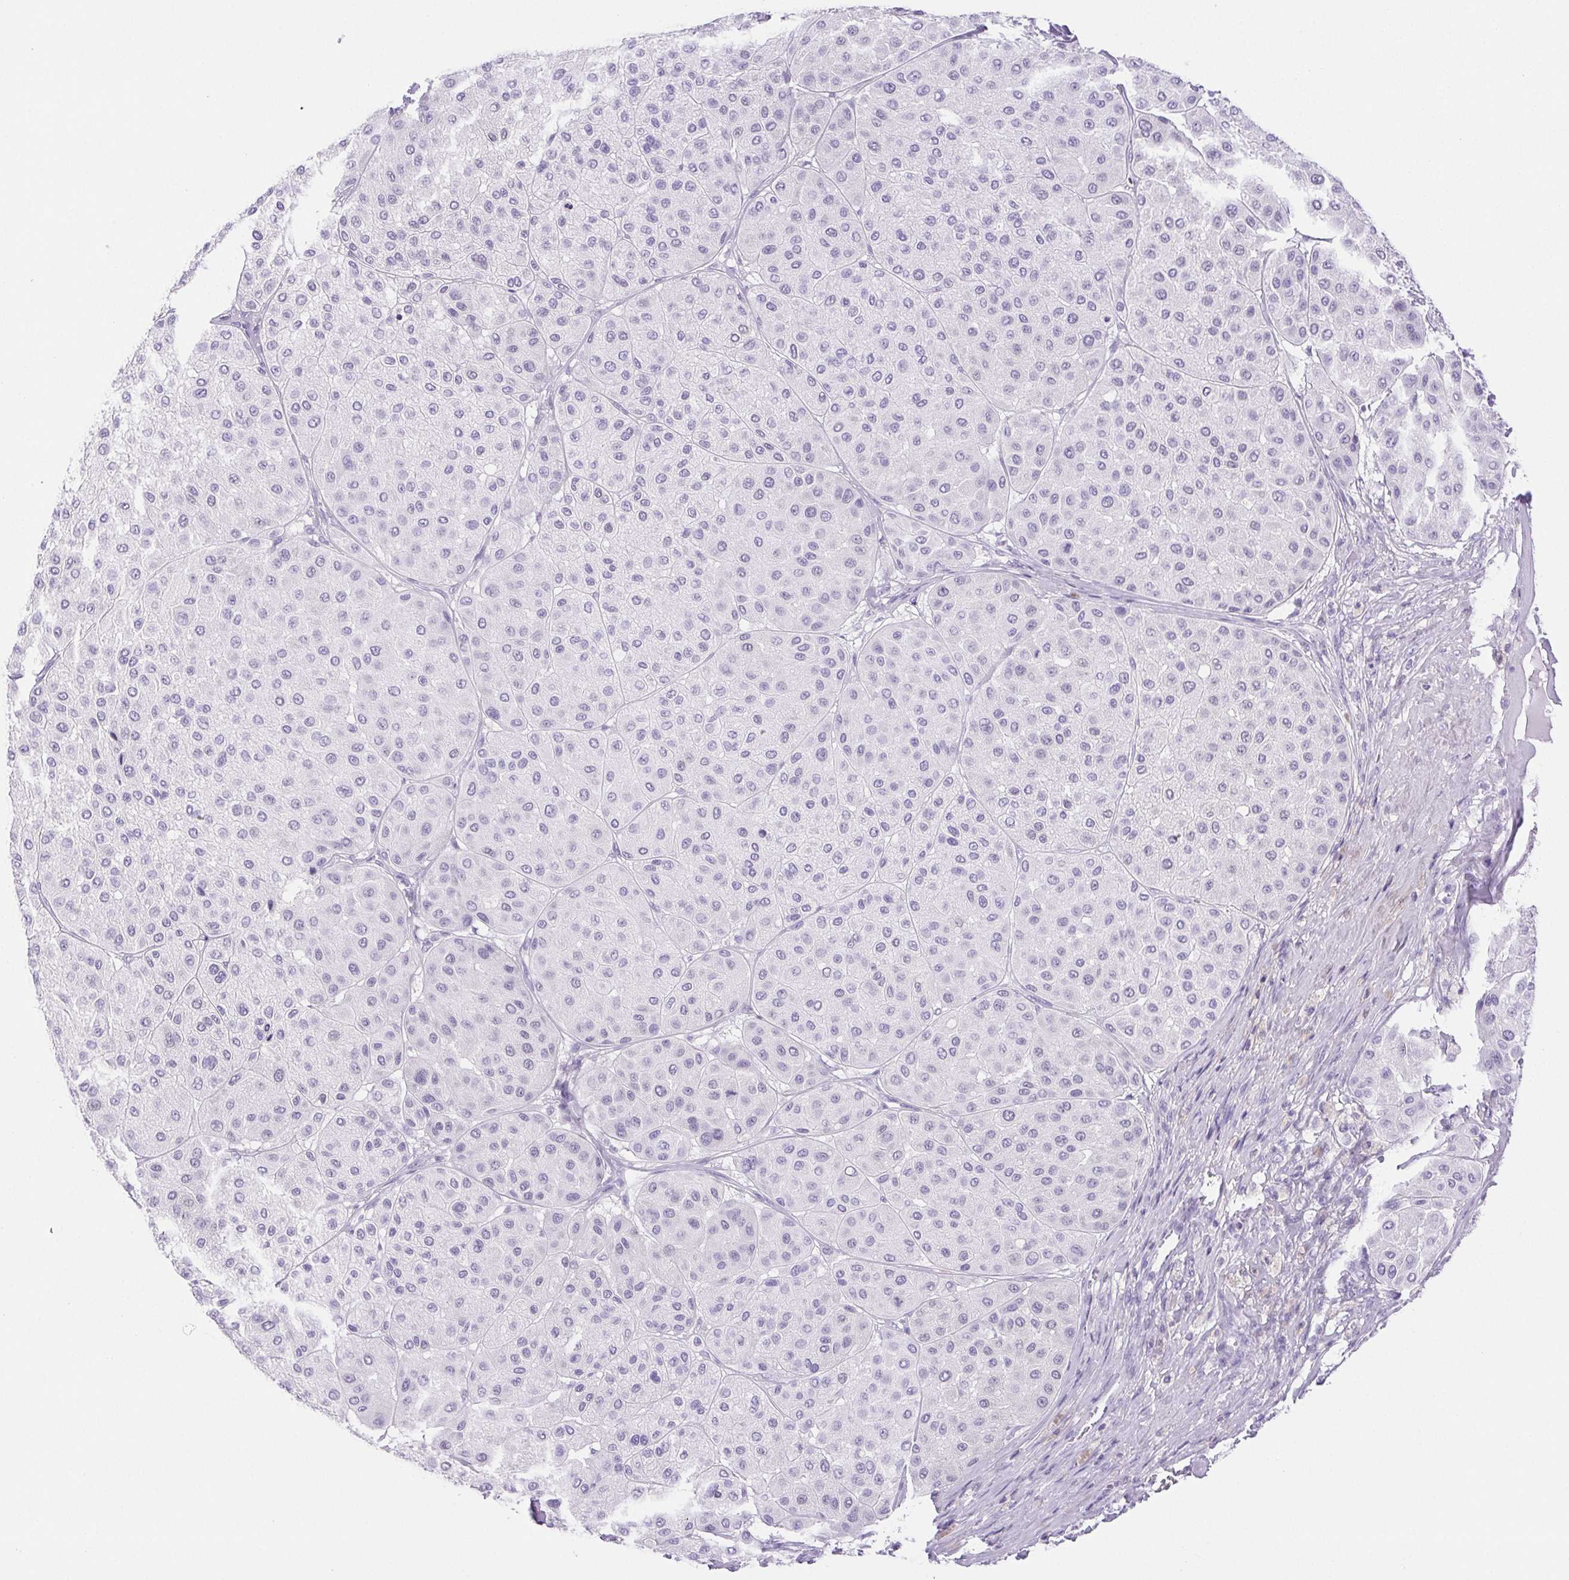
{"staining": {"intensity": "negative", "quantity": "none", "location": "none"}, "tissue": "melanoma", "cell_type": "Tumor cells", "image_type": "cancer", "snomed": [{"axis": "morphology", "description": "Malignant melanoma, Metastatic site"}, {"axis": "topography", "description": "Smooth muscle"}], "caption": "Immunohistochemistry (IHC) histopathology image of neoplastic tissue: melanoma stained with DAB displays no significant protein expression in tumor cells.", "gene": "HLA-G", "patient": {"sex": "male", "age": 41}}